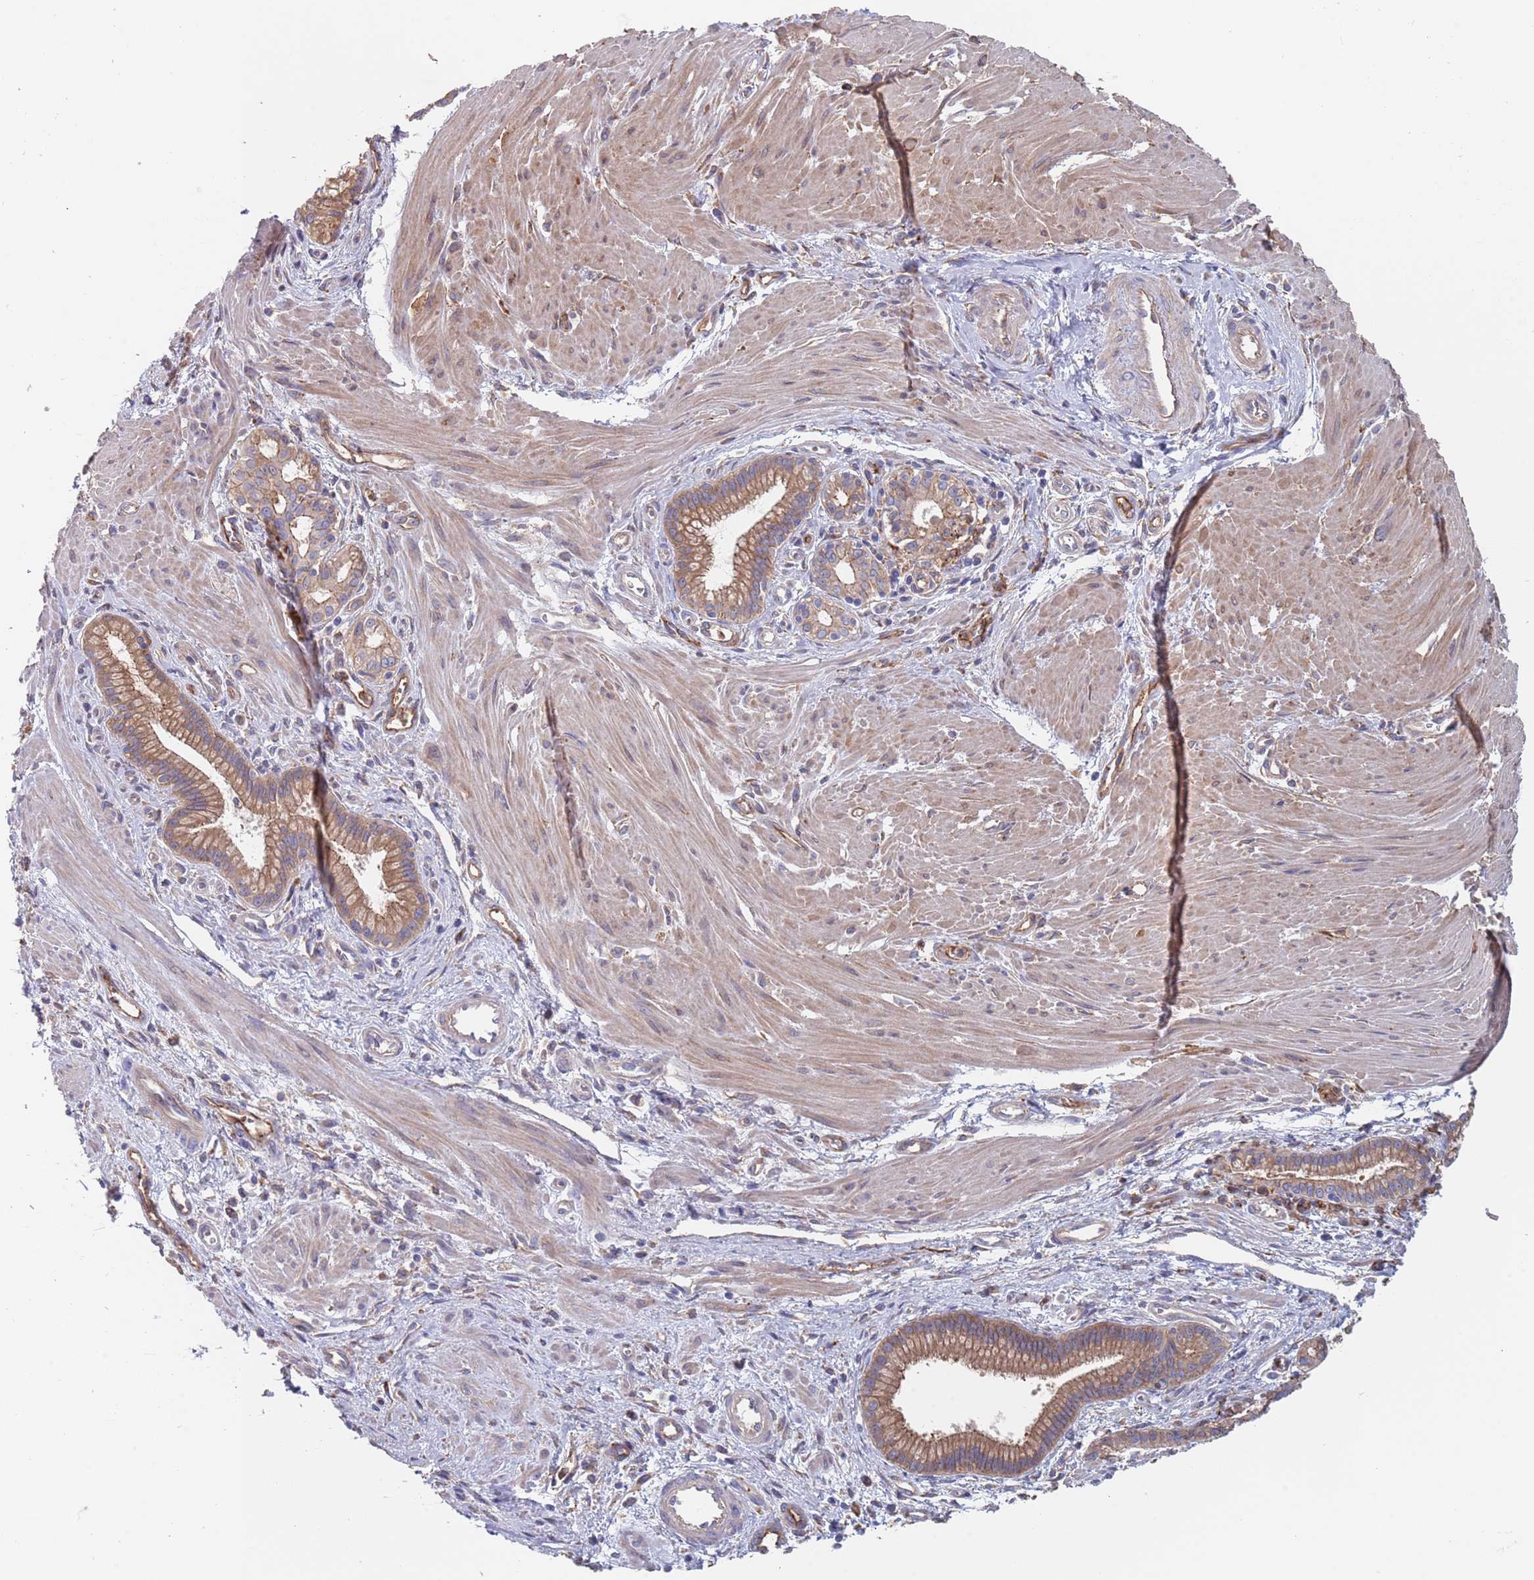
{"staining": {"intensity": "moderate", "quantity": ">75%", "location": "cytoplasmic/membranous"}, "tissue": "pancreatic cancer", "cell_type": "Tumor cells", "image_type": "cancer", "snomed": [{"axis": "morphology", "description": "Adenocarcinoma, NOS"}, {"axis": "topography", "description": "Pancreas"}], "caption": "Approximately >75% of tumor cells in human pancreatic cancer demonstrate moderate cytoplasmic/membranous protein staining as visualized by brown immunohistochemical staining.", "gene": "DCUN1D3", "patient": {"sex": "male", "age": 78}}